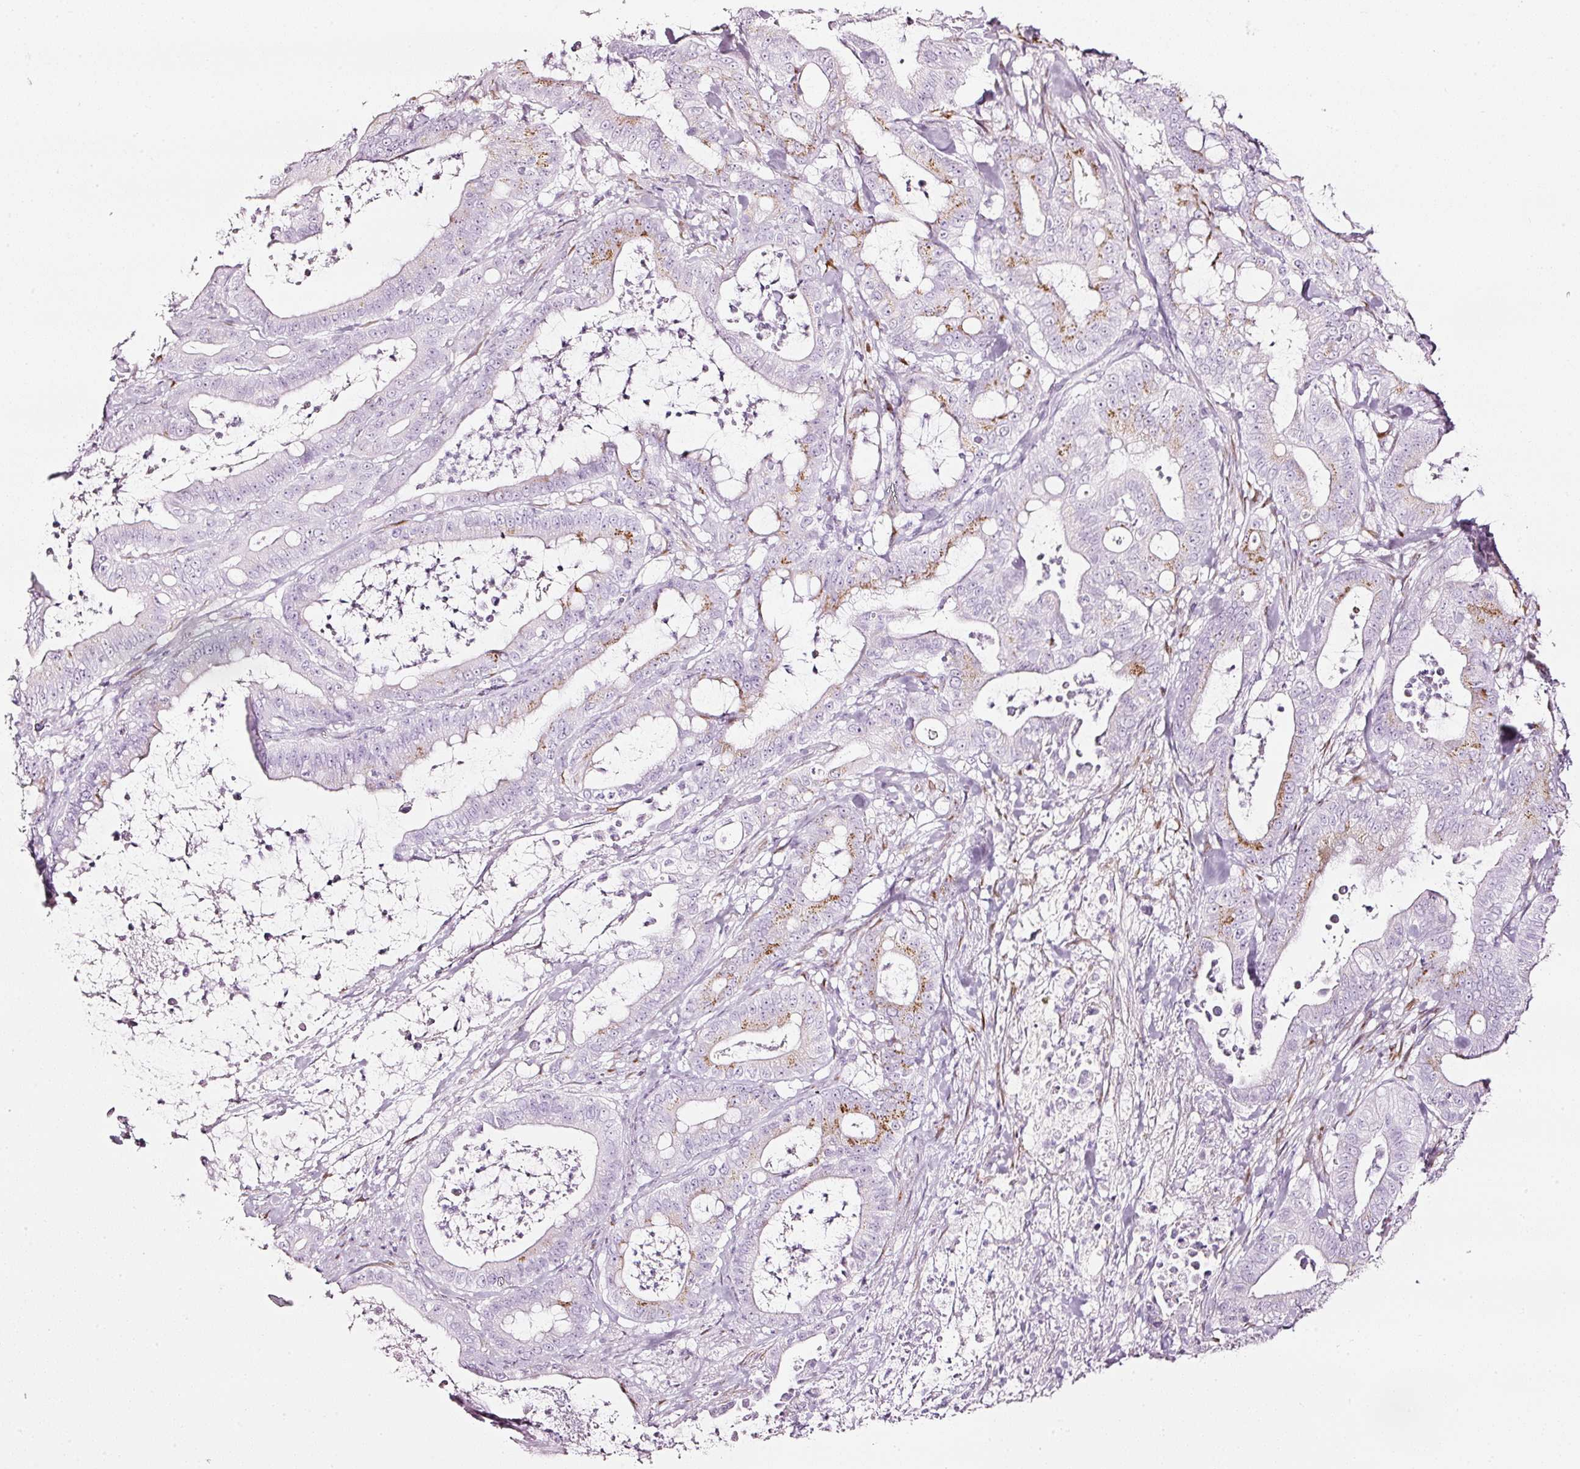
{"staining": {"intensity": "moderate", "quantity": "25%-75%", "location": "cytoplasmic/membranous"}, "tissue": "pancreatic cancer", "cell_type": "Tumor cells", "image_type": "cancer", "snomed": [{"axis": "morphology", "description": "Adenocarcinoma, NOS"}, {"axis": "topography", "description": "Pancreas"}], "caption": "Protein staining reveals moderate cytoplasmic/membranous staining in about 25%-75% of tumor cells in pancreatic cancer (adenocarcinoma).", "gene": "SDF4", "patient": {"sex": "male", "age": 71}}